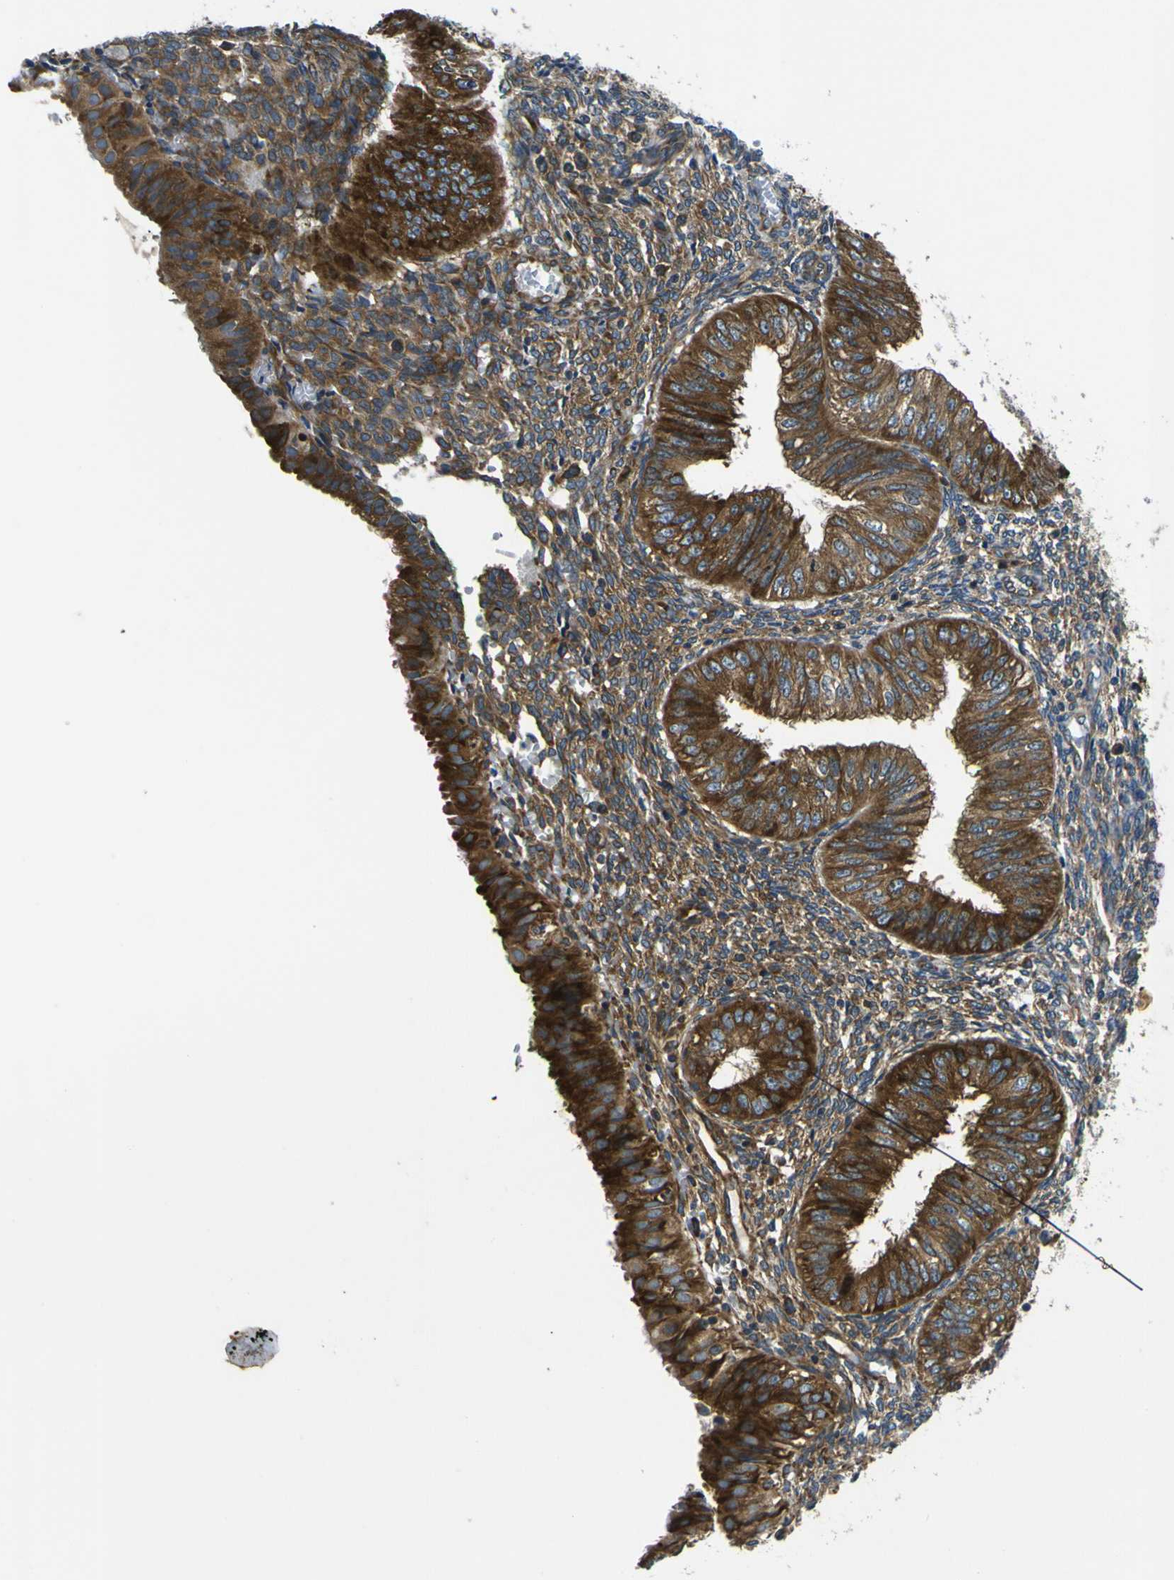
{"staining": {"intensity": "strong", "quantity": ">75%", "location": "cytoplasmic/membranous"}, "tissue": "endometrial cancer", "cell_type": "Tumor cells", "image_type": "cancer", "snomed": [{"axis": "morphology", "description": "Normal tissue, NOS"}, {"axis": "morphology", "description": "Adenocarcinoma, NOS"}, {"axis": "topography", "description": "Endometrium"}], "caption": "Tumor cells demonstrate strong cytoplasmic/membranous positivity in about >75% of cells in endometrial adenocarcinoma.", "gene": "RPSA", "patient": {"sex": "female", "age": 53}}